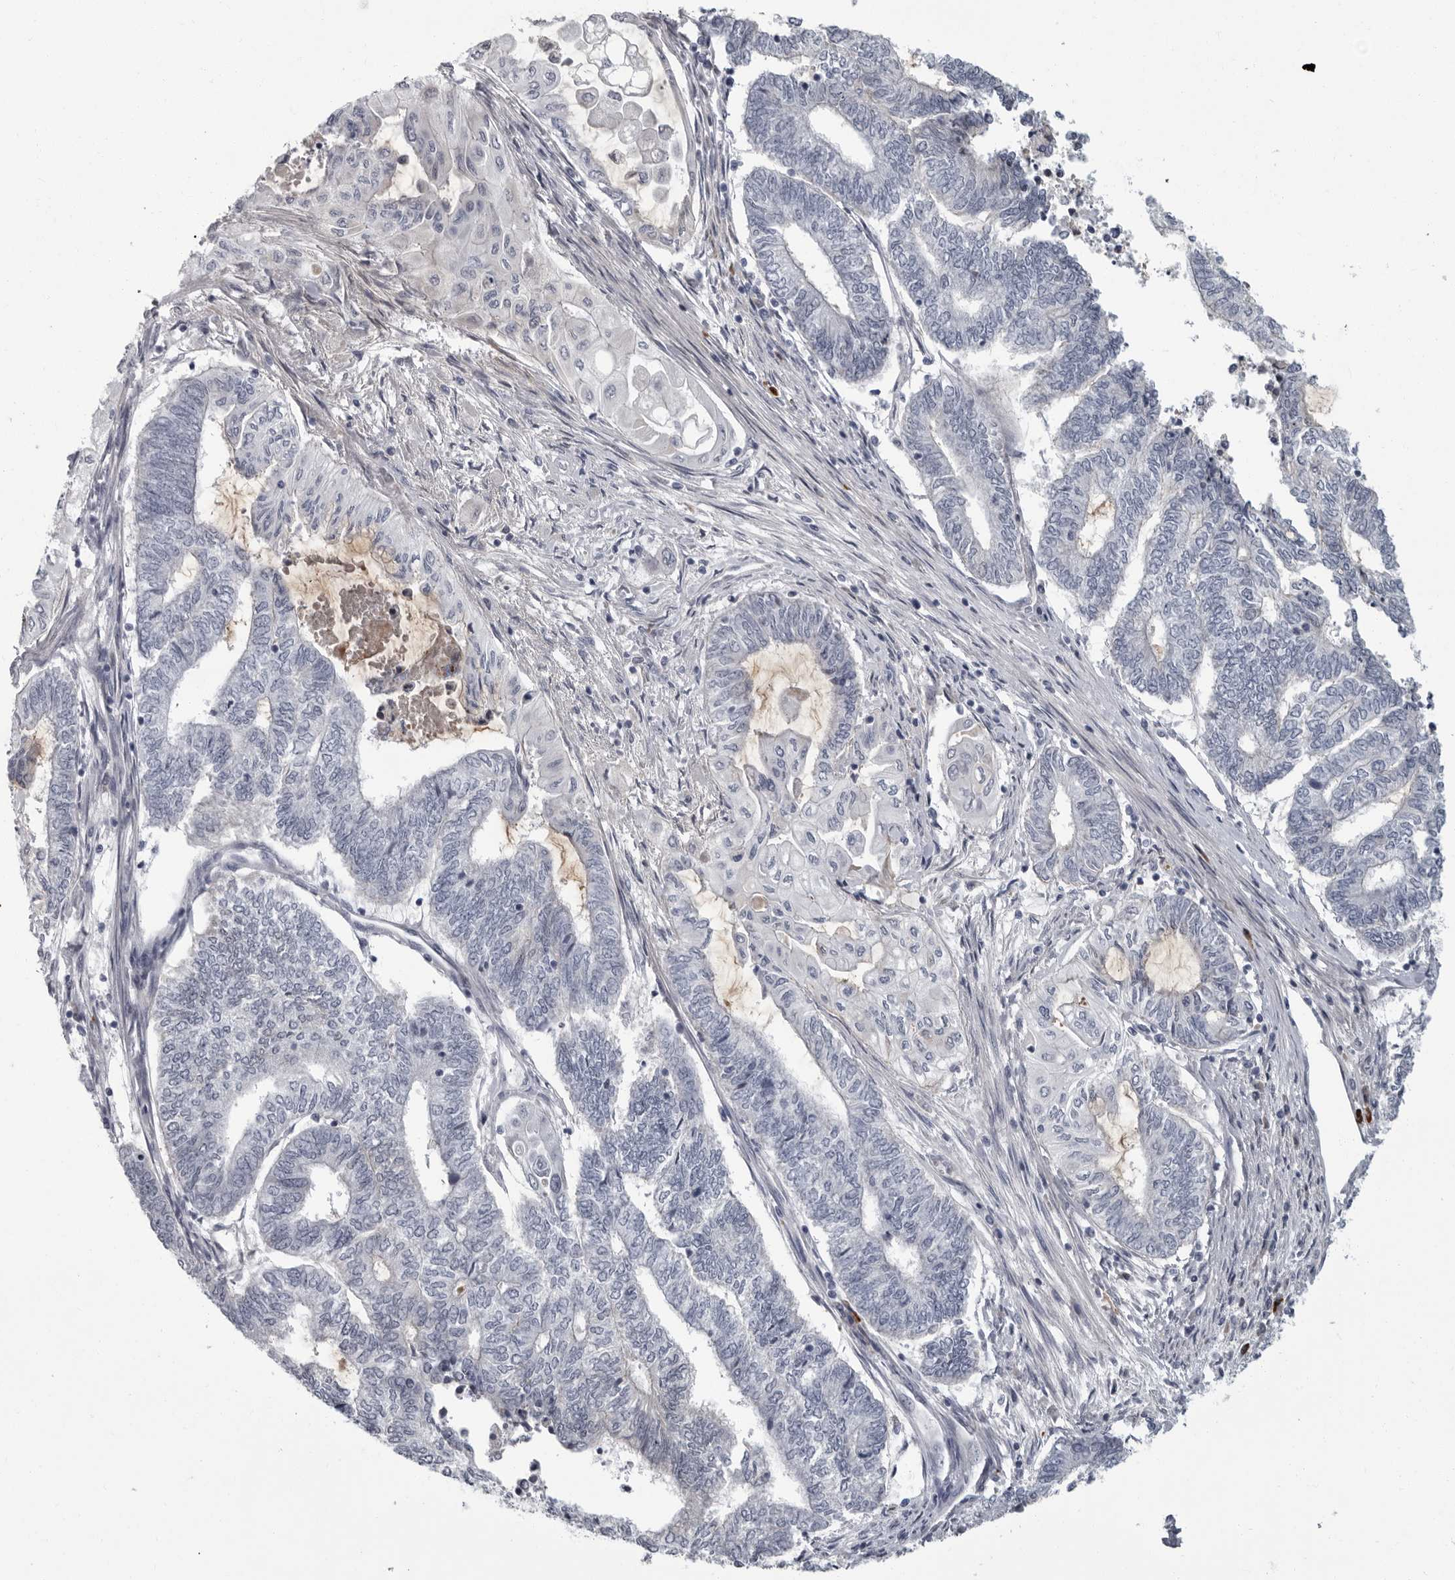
{"staining": {"intensity": "negative", "quantity": "none", "location": "none"}, "tissue": "endometrial cancer", "cell_type": "Tumor cells", "image_type": "cancer", "snomed": [{"axis": "morphology", "description": "Adenocarcinoma, NOS"}, {"axis": "topography", "description": "Uterus"}, {"axis": "topography", "description": "Endometrium"}], "caption": "High magnification brightfield microscopy of adenocarcinoma (endometrial) stained with DAB (brown) and counterstained with hematoxylin (blue): tumor cells show no significant expression. (Brightfield microscopy of DAB (3,3'-diaminobenzidine) immunohistochemistry at high magnification).", "gene": "SLC25A39", "patient": {"sex": "female", "age": 70}}